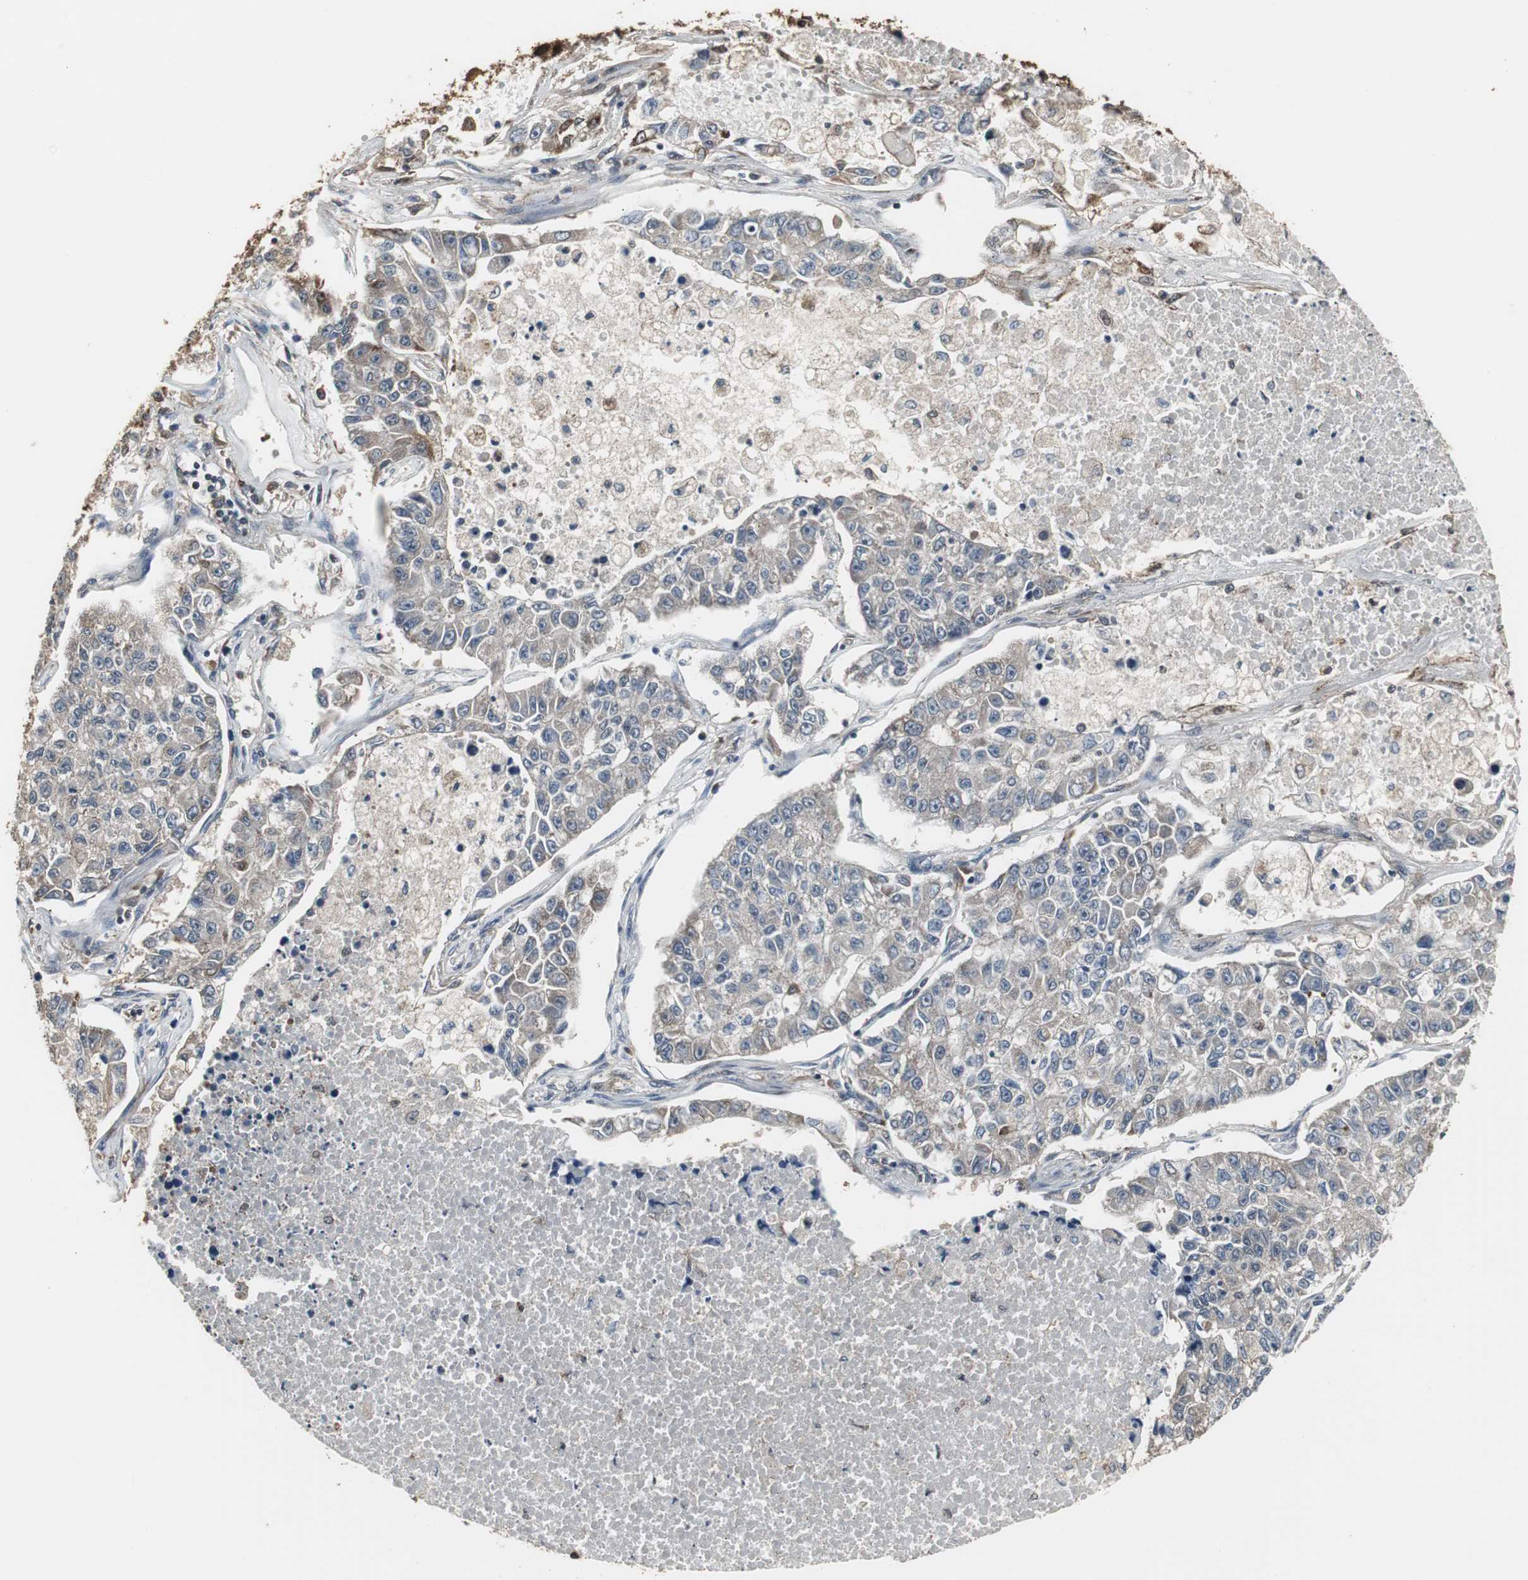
{"staining": {"intensity": "weak", "quantity": "<25%", "location": "cytoplasmic/membranous"}, "tissue": "lung cancer", "cell_type": "Tumor cells", "image_type": "cancer", "snomed": [{"axis": "morphology", "description": "Adenocarcinoma, NOS"}, {"axis": "topography", "description": "Lung"}], "caption": "The histopathology image shows no staining of tumor cells in adenocarcinoma (lung).", "gene": "ZSCAN22", "patient": {"sex": "male", "age": 49}}